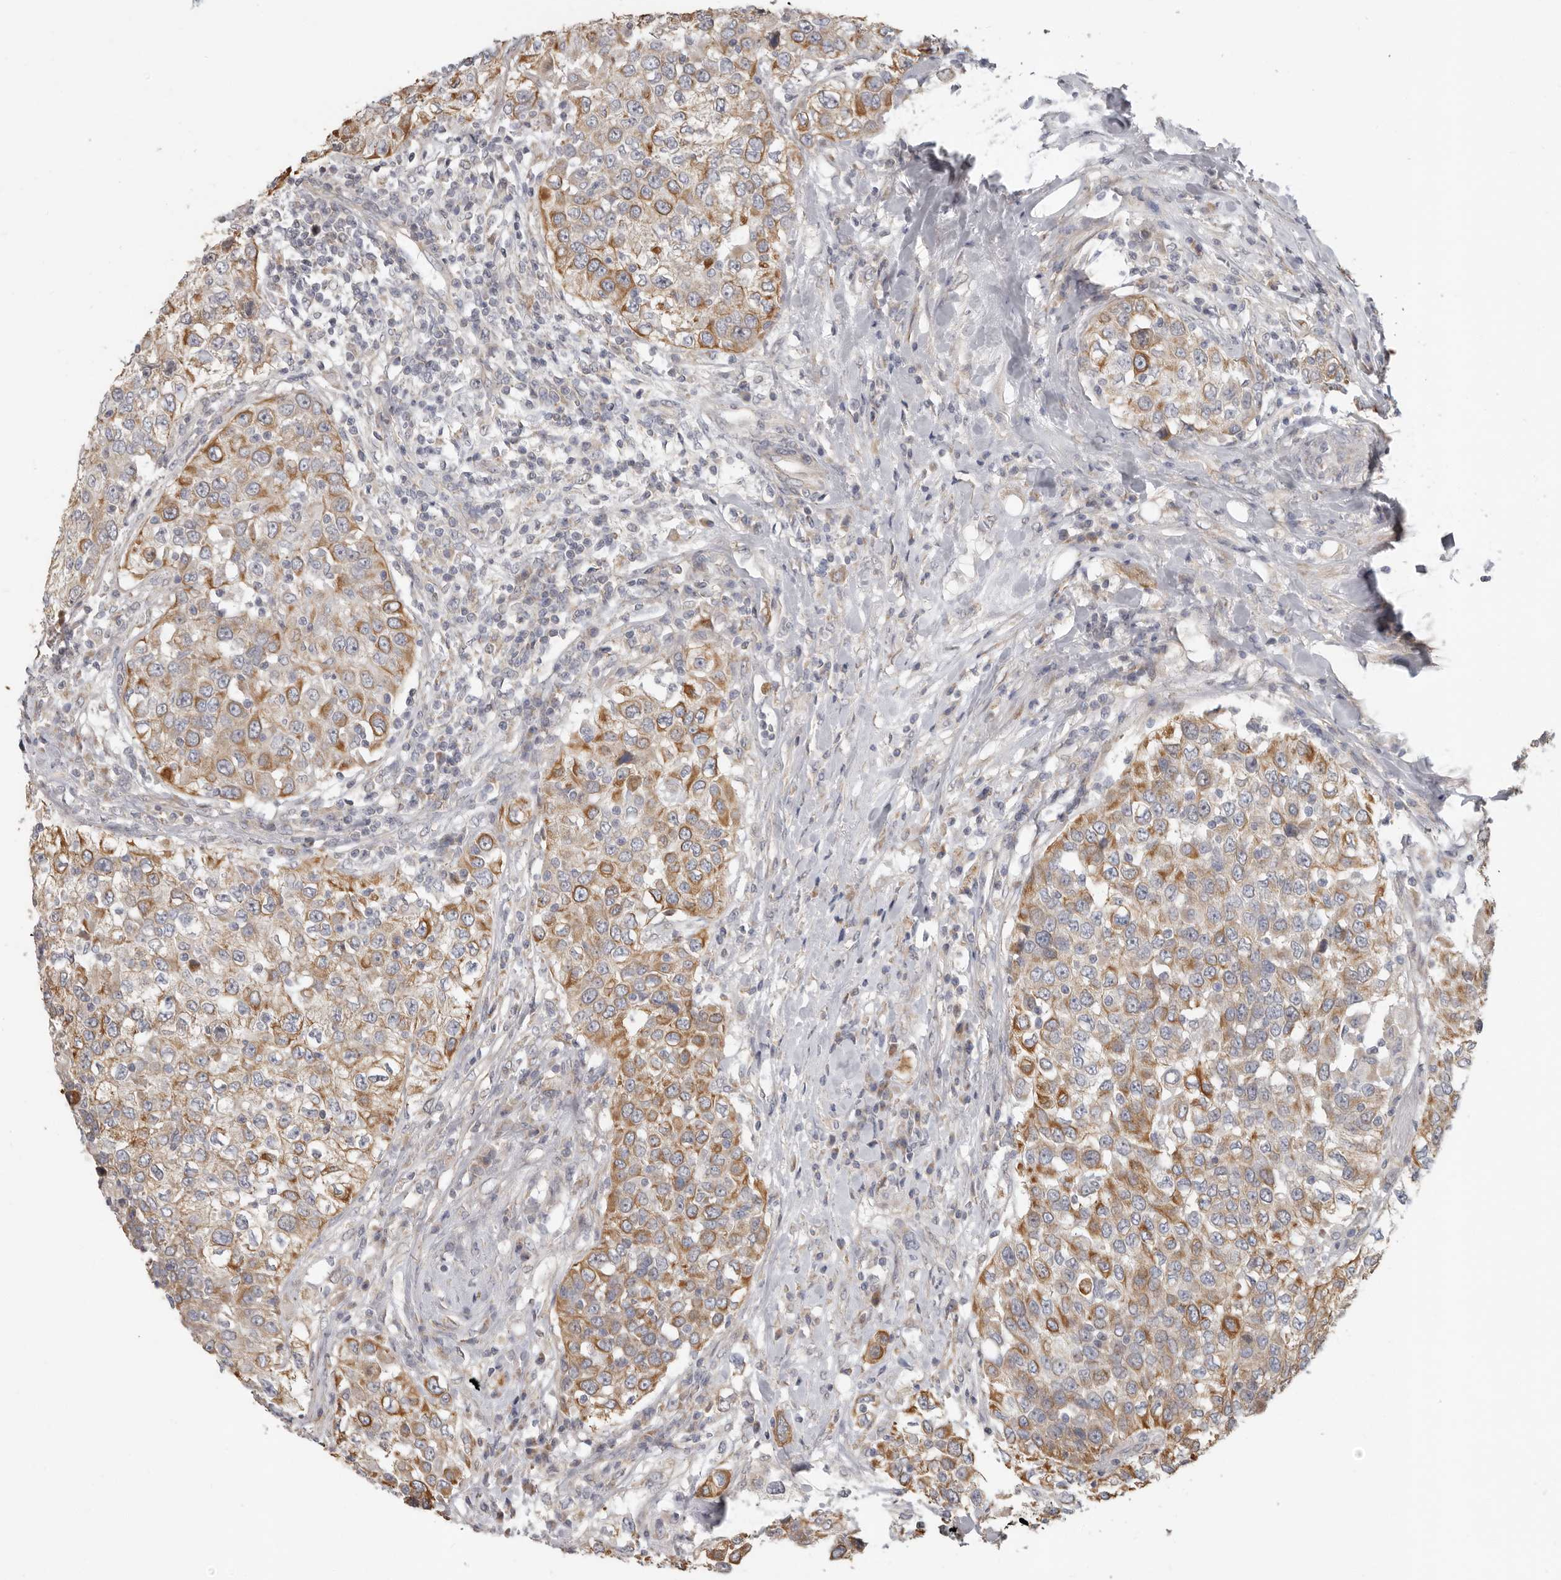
{"staining": {"intensity": "moderate", "quantity": ">75%", "location": "cytoplasmic/membranous"}, "tissue": "urothelial cancer", "cell_type": "Tumor cells", "image_type": "cancer", "snomed": [{"axis": "morphology", "description": "Urothelial carcinoma, High grade"}, {"axis": "topography", "description": "Urinary bladder"}], "caption": "DAB immunohistochemical staining of urothelial cancer shows moderate cytoplasmic/membranous protein expression in approximately >75% of tumor cells. The protein of interest is shown in brown color, while the nuclei are stained blue.", "gene": "UNK", "patient": {"sex": "female", "age": 80}}